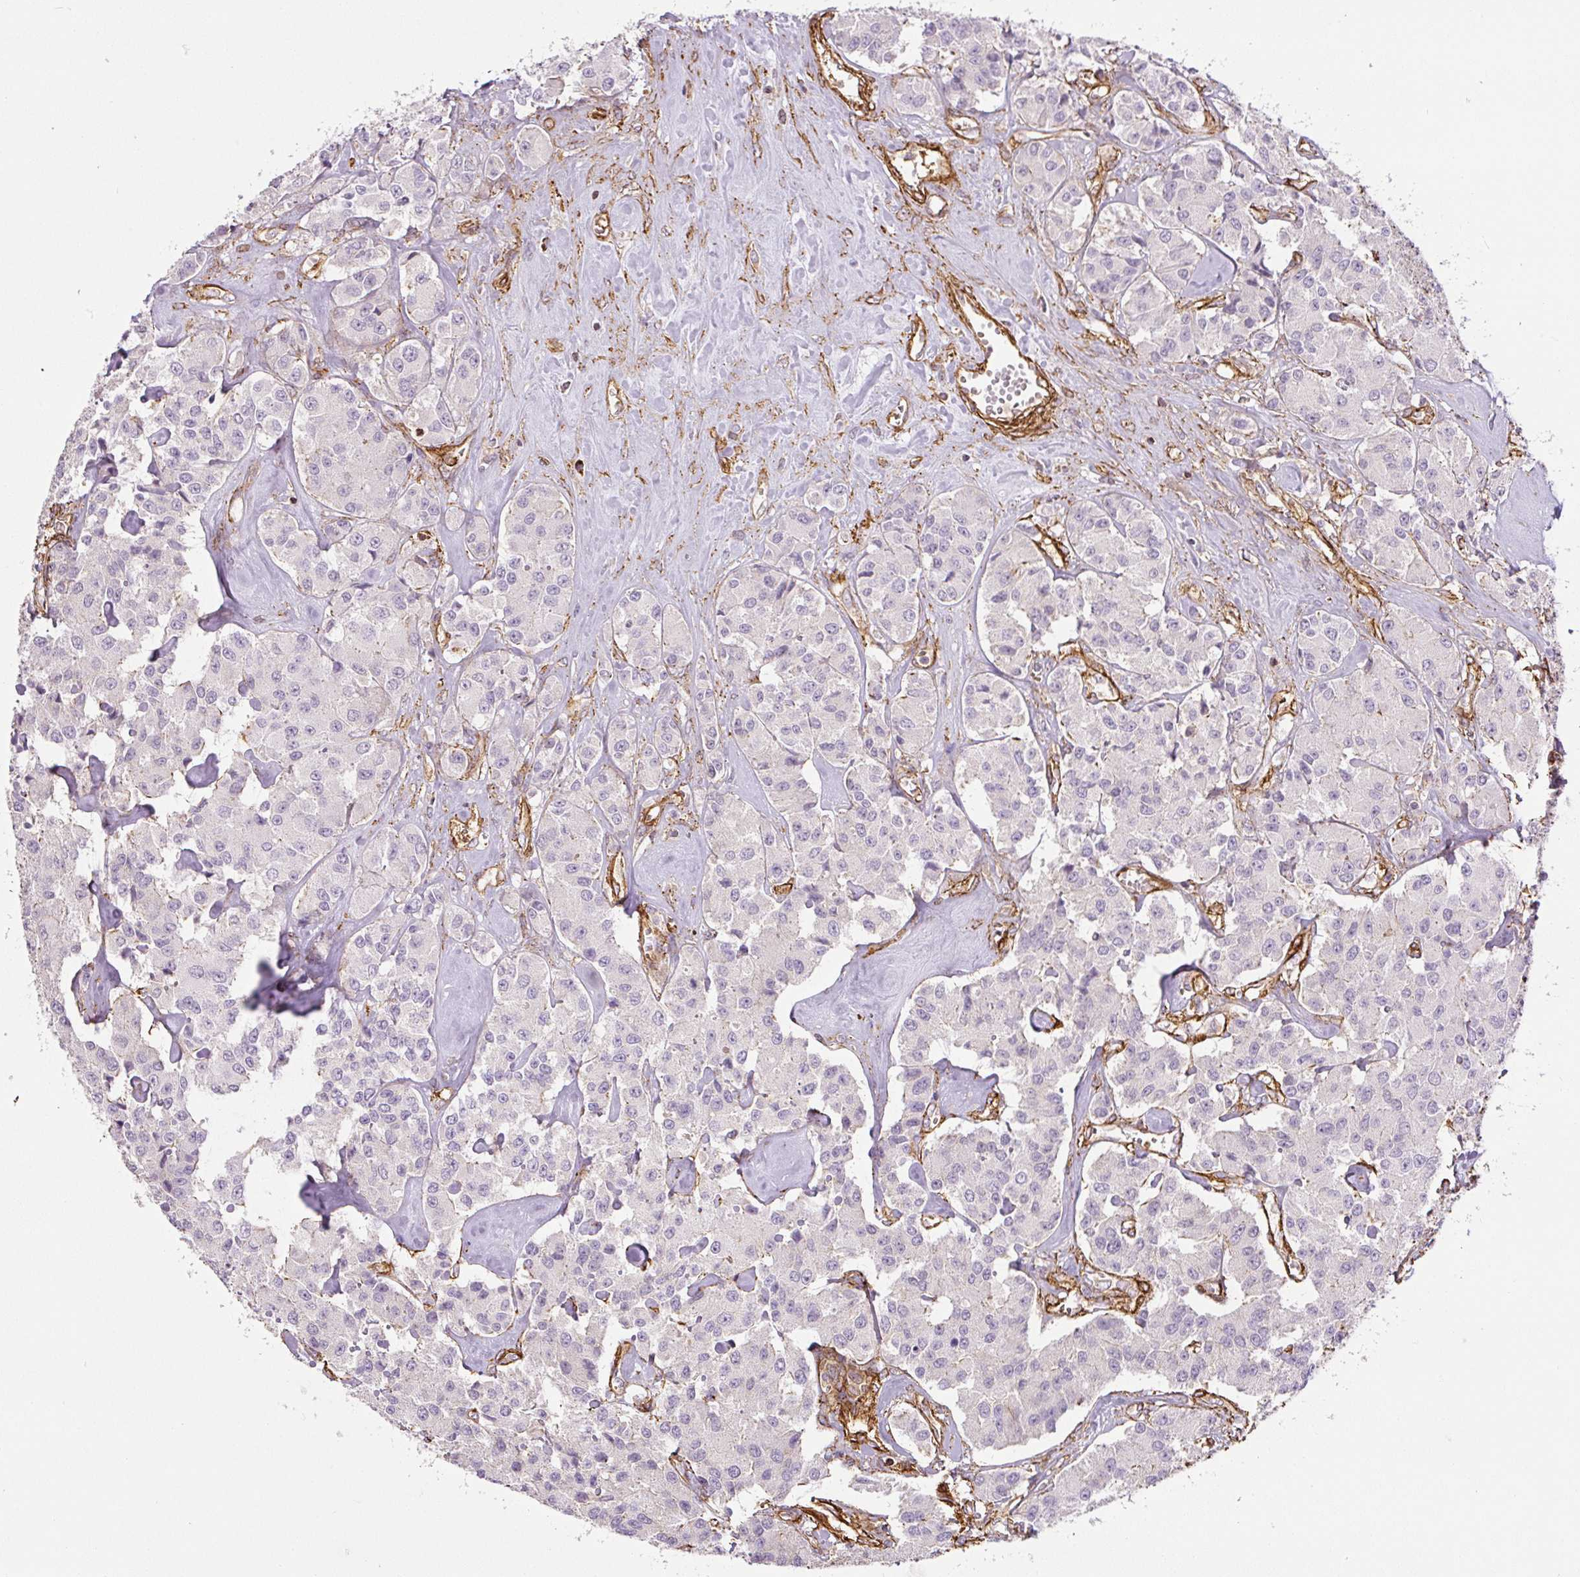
{"staining": {"intensity": "negative", "quantity": "none", "location": "none"}, "tissue": "carcinoid", "cell_type": "Tumor cells", "image_type": "cancer", "snomed": [{"axis": "morphology", "description": "Carcinoid, malignant, NOS"}, {"axis": "topography", "description": "Pancreas"}], "caption": "The photomicrograph demonstrates no staining of tumor cells in carcinoid.", "gene": "MYL12A", "patient": {"sex": "male", "age": 41}}